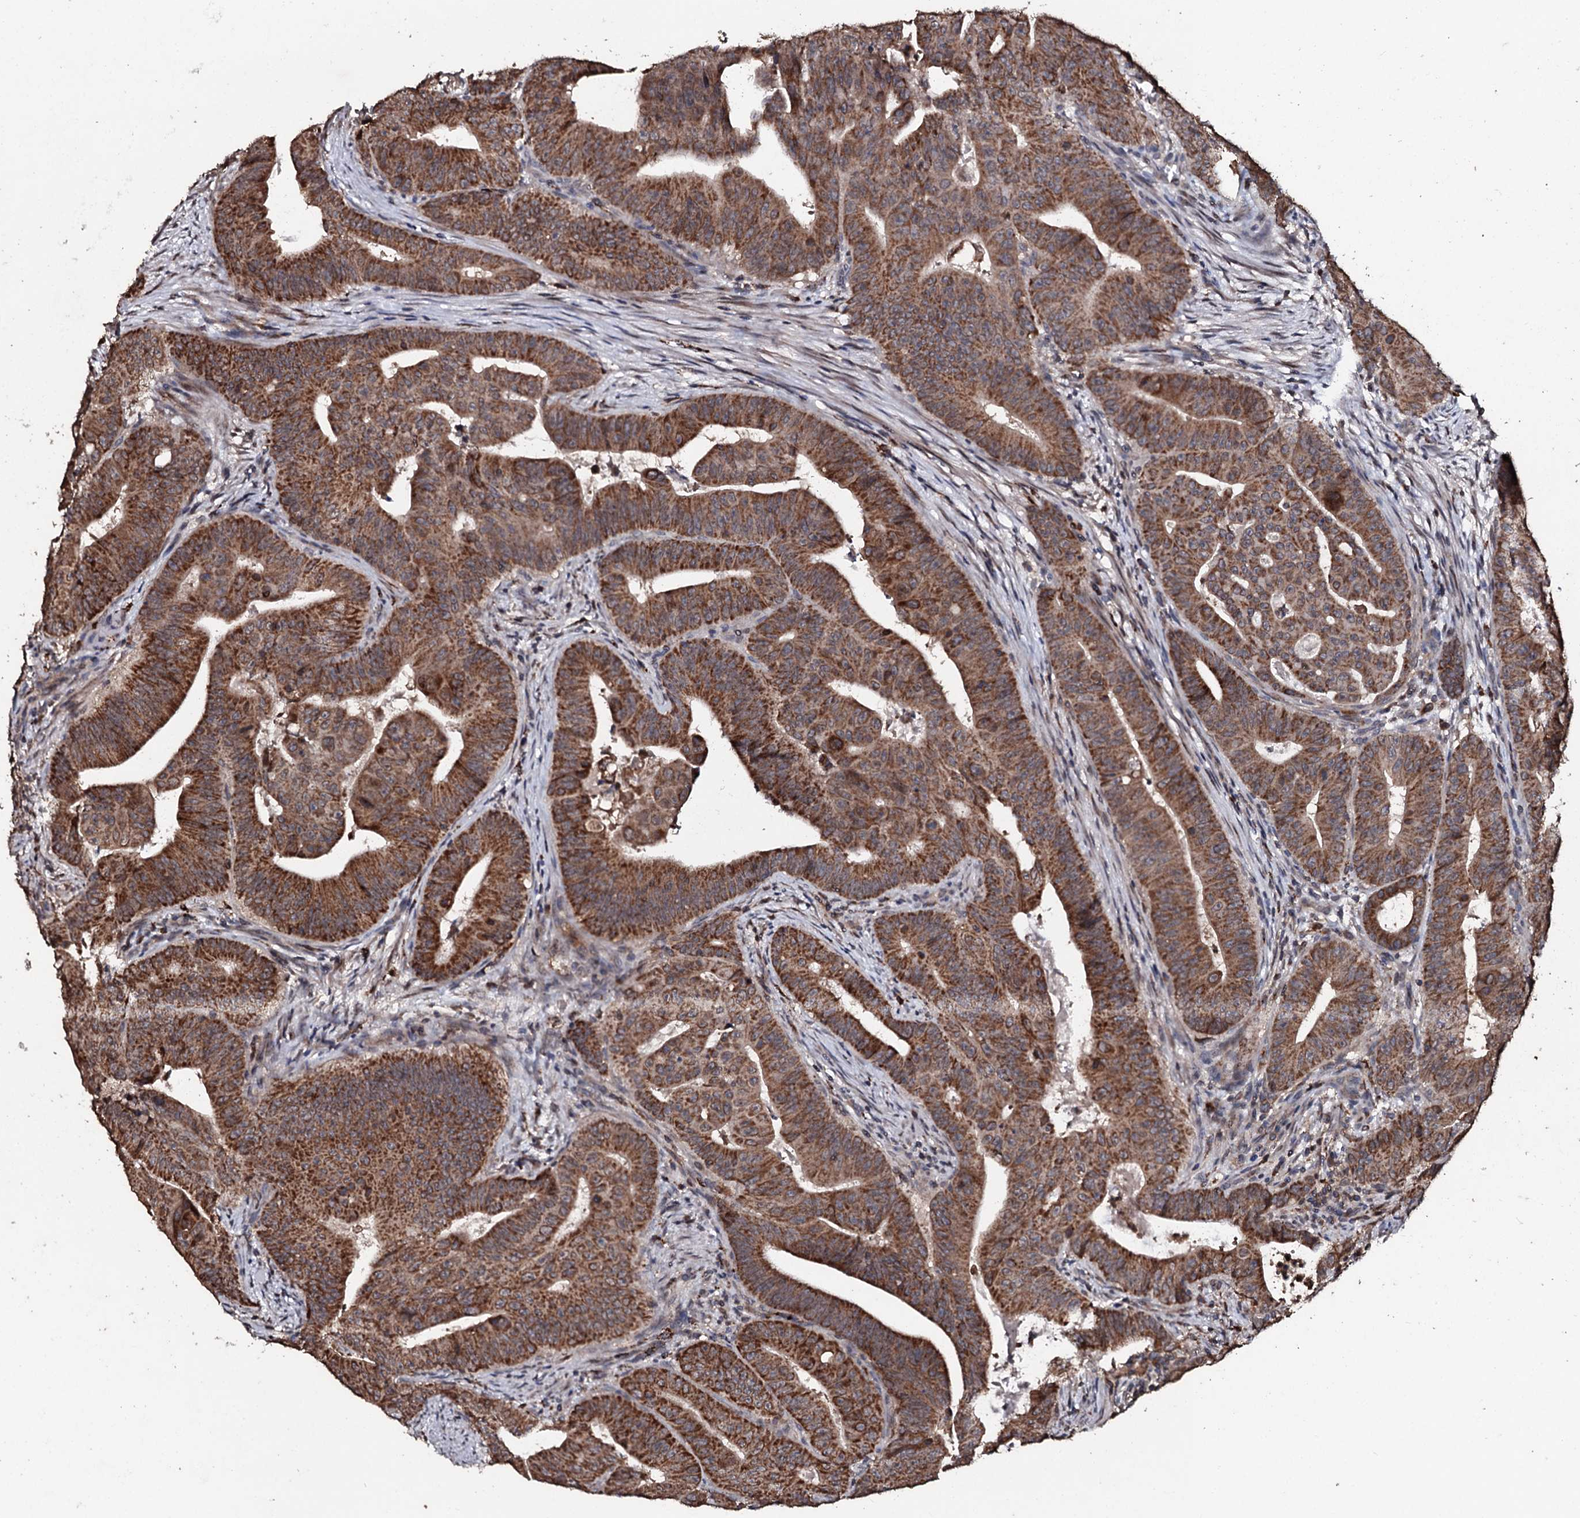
{"staining": {"intensity": "strong", "quantity": ">75%", "location": "cytoplasmic/membranous"}, "tissue": "colorectal cancer", "cell_type": "Tumor cells", "image_type": "cancer", "snomed": [{"axis": "morphology", "description": "Adenocarcinoma, NOS"}, {"axis": "topography", "description": "Rectum"}], "caption": "Strong cytoplasmic/membranous expression is appreciated in about >75% of tumor cells in colorectal cancer. (brown staining indicates protein expression, while blue staining denotes nuclei).", "gene": "SDHAF2", "patient": {"sex": "female", "age": 75}}